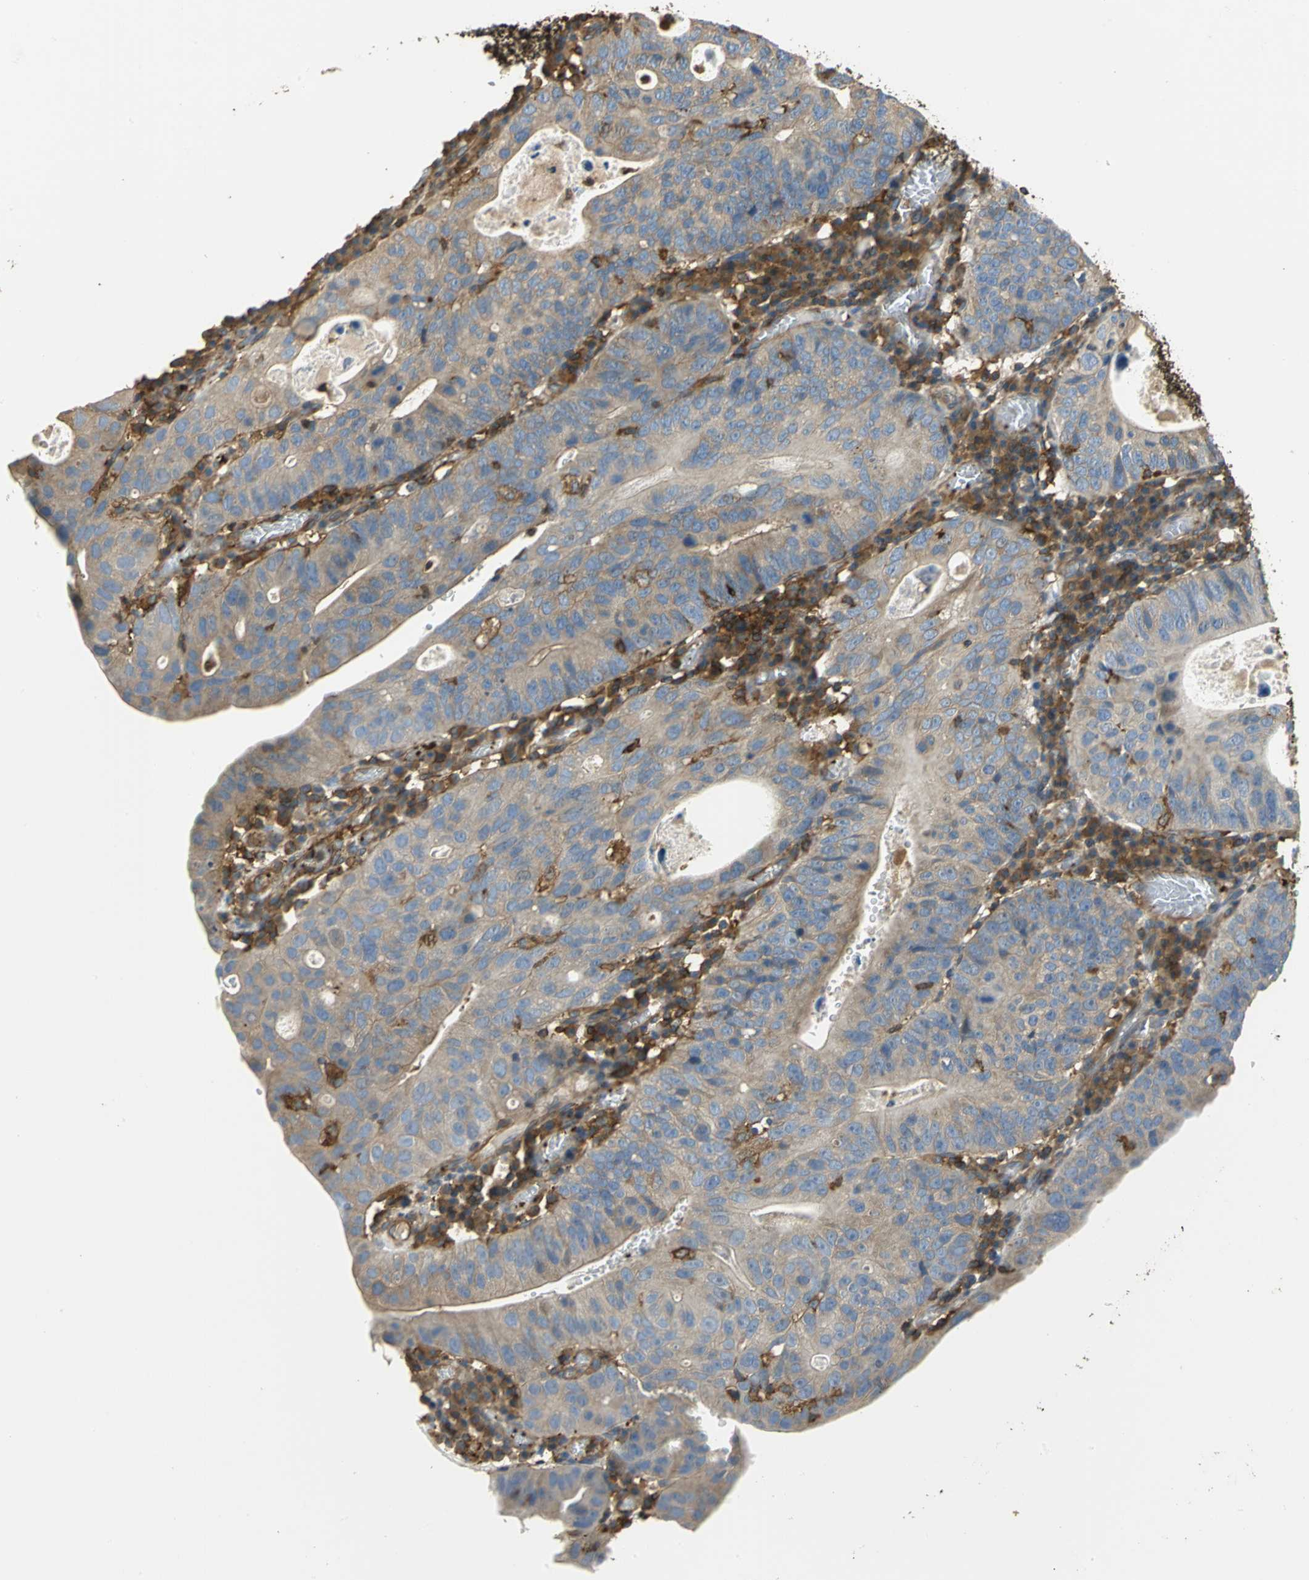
{"staining": {"intensity": "weak", "quantity": ">75%", "location": "cytoplasmic/membranous"}, "tissue": "stomach cancer", "cell_type": "Tumor cells", "image_type": "cancer", "snomed": [{"axis": "morphology", "description": "Adenocarcinoma, NOS"}, {"axis": "topography", "description": "Stomach"}], "caption": "This image displays IHC staining of human stomach cancer, with low weak cytoplasmic/membranous expression in about >75% of tumor cells.", "gene": "TLN1", "patient": {"sex": "male", "age": 59}}